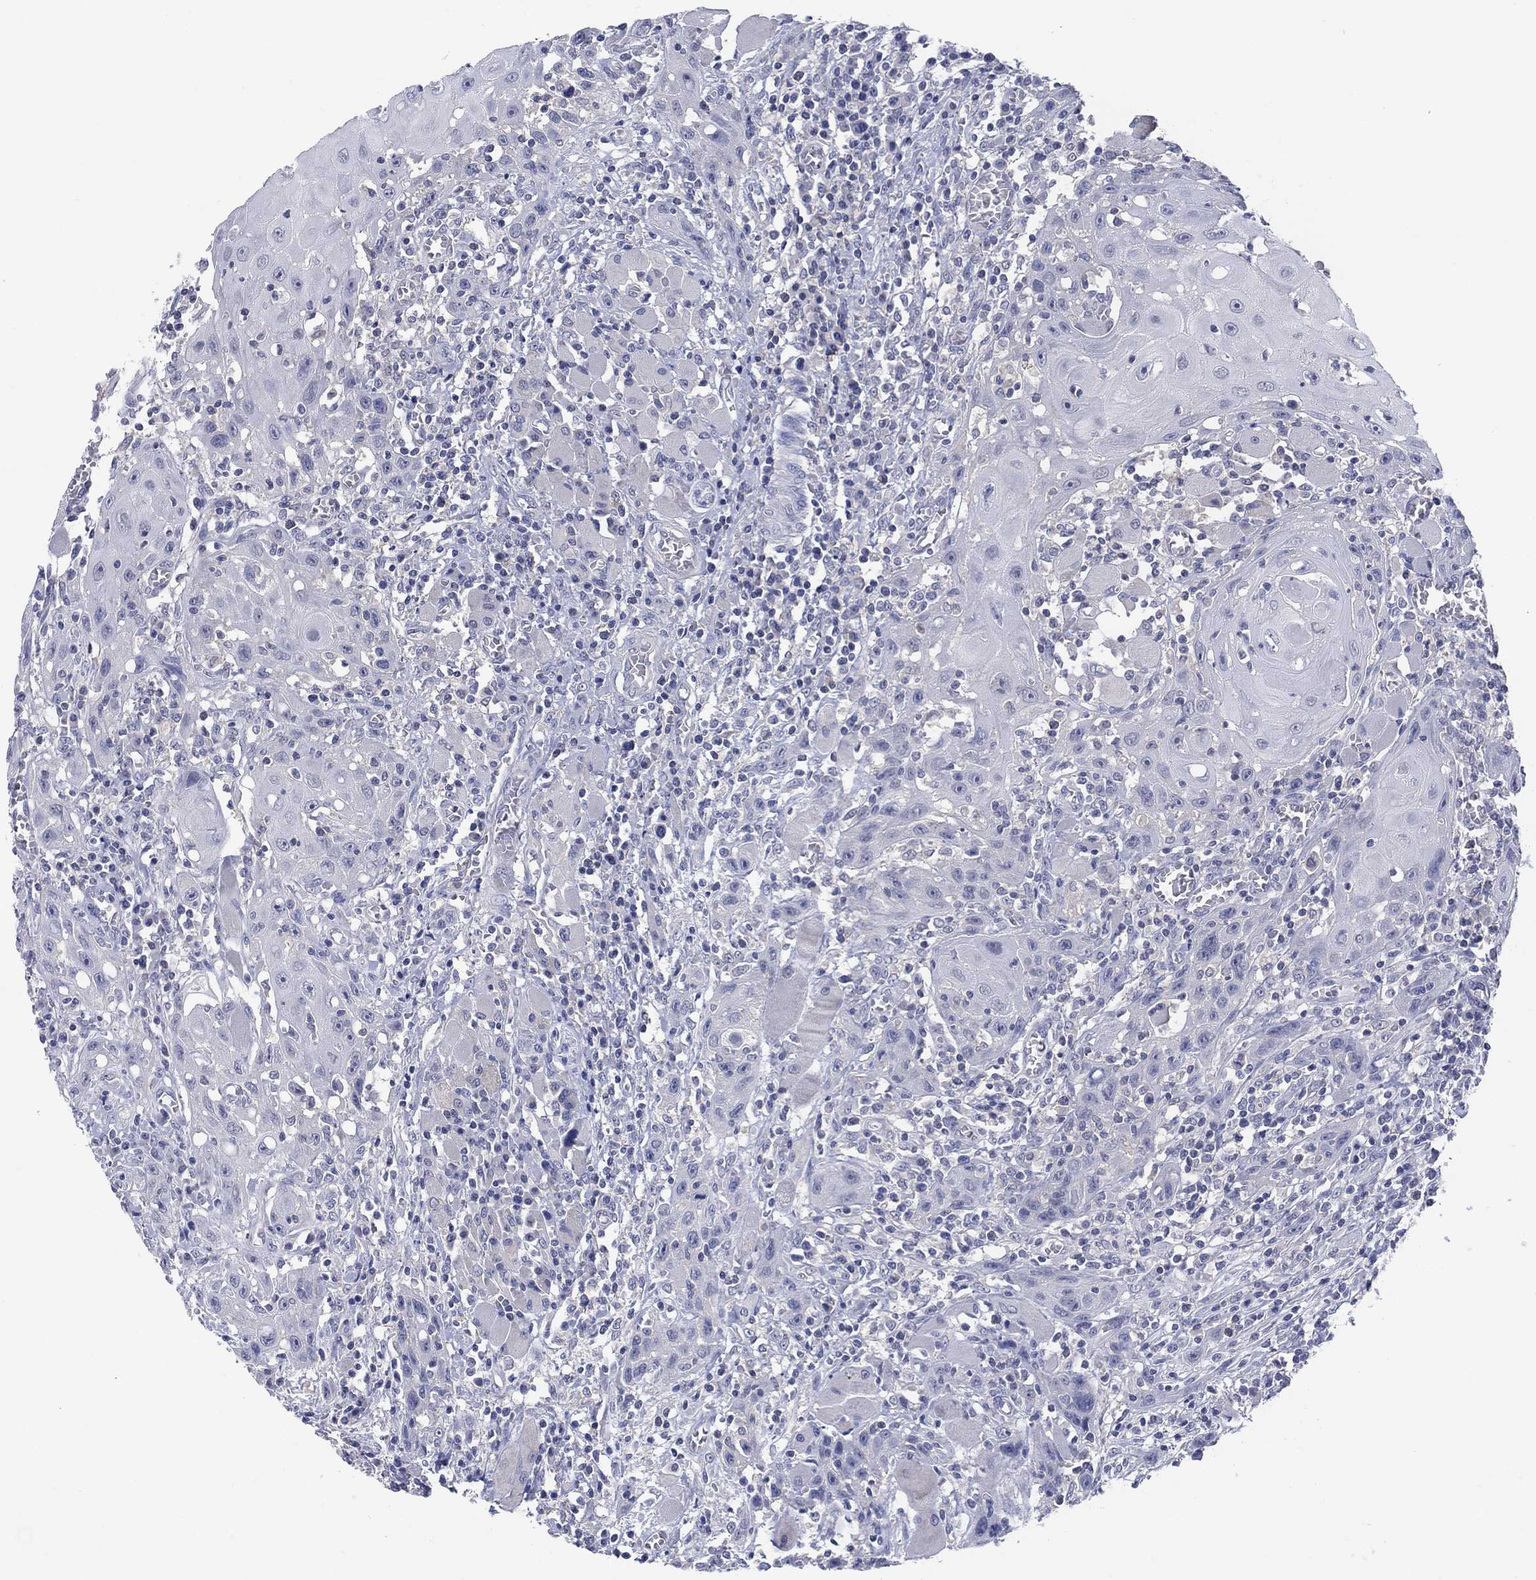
{"staining": {"intensity": "negative", "quantity": "none", "location": "none"}, "tissue": "head and neck cancer", "cell_type": "Tumor cells", "image_type": "cancer", "snomed": [{"axis": "morphology", "description": "Normal tissue, NOS"}, {"axis": "morphology", "description": "Squamous cell carcinoma, NOS"}, {"axis": "topography", "description": "Oral tissue"}, {"axis": "topography", "description": "Head-Neck"}], "caption": "Histopathology image shows no significant protein staining in tumor cells of squamous cell carcinoma (head and neck).", "gene": "FER1L6", "patient": {"sex": "male", "age": 71}}